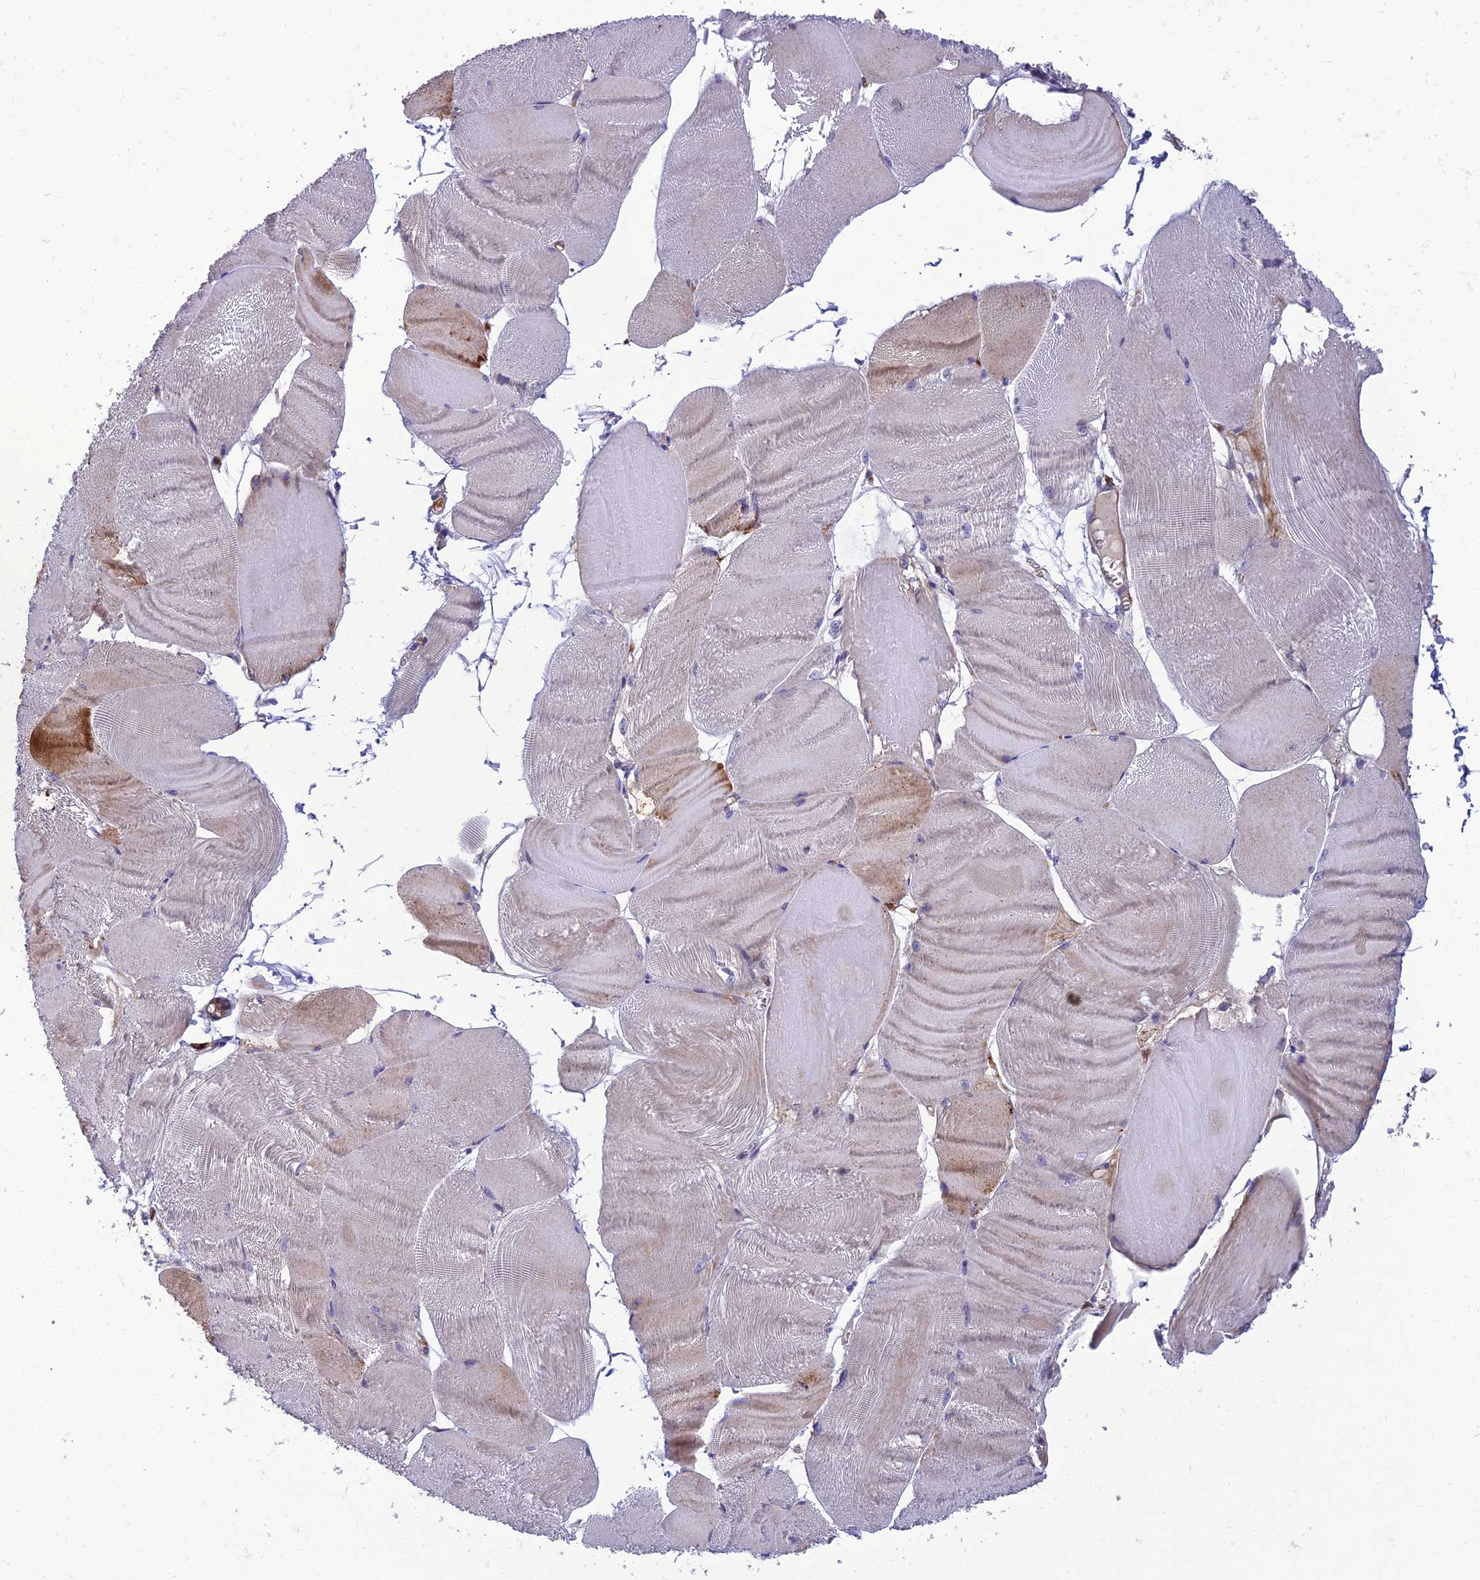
{"staining": {"intensity": "weak", "quantity": "25%-75%", "location": "cytoplasmic/membranous"}, "tissue": "skeletal muscle", "cell_type": "Myocytes", "image_type": "normal", "snomed": [{"axis": "morphology", "description": "Normal tissue, NOS"}, {"axis": "morphology", "description": "Basal cell carcinoma"}, {"axis": "topography", "description": "Skeletal muscle"}], "caption": "IHC of unremarkable skeletal muscle demonstrates low levels of weak cytoplasmic/membranous expression in about 25%-75% of myocytes. The protein is stained brown, and the nuclei are stained in blue (DAB IHC with brightfield microscopy, high magnification).", "gene": "IRAK3", "patient": {"sex": "female", "age": 64}}